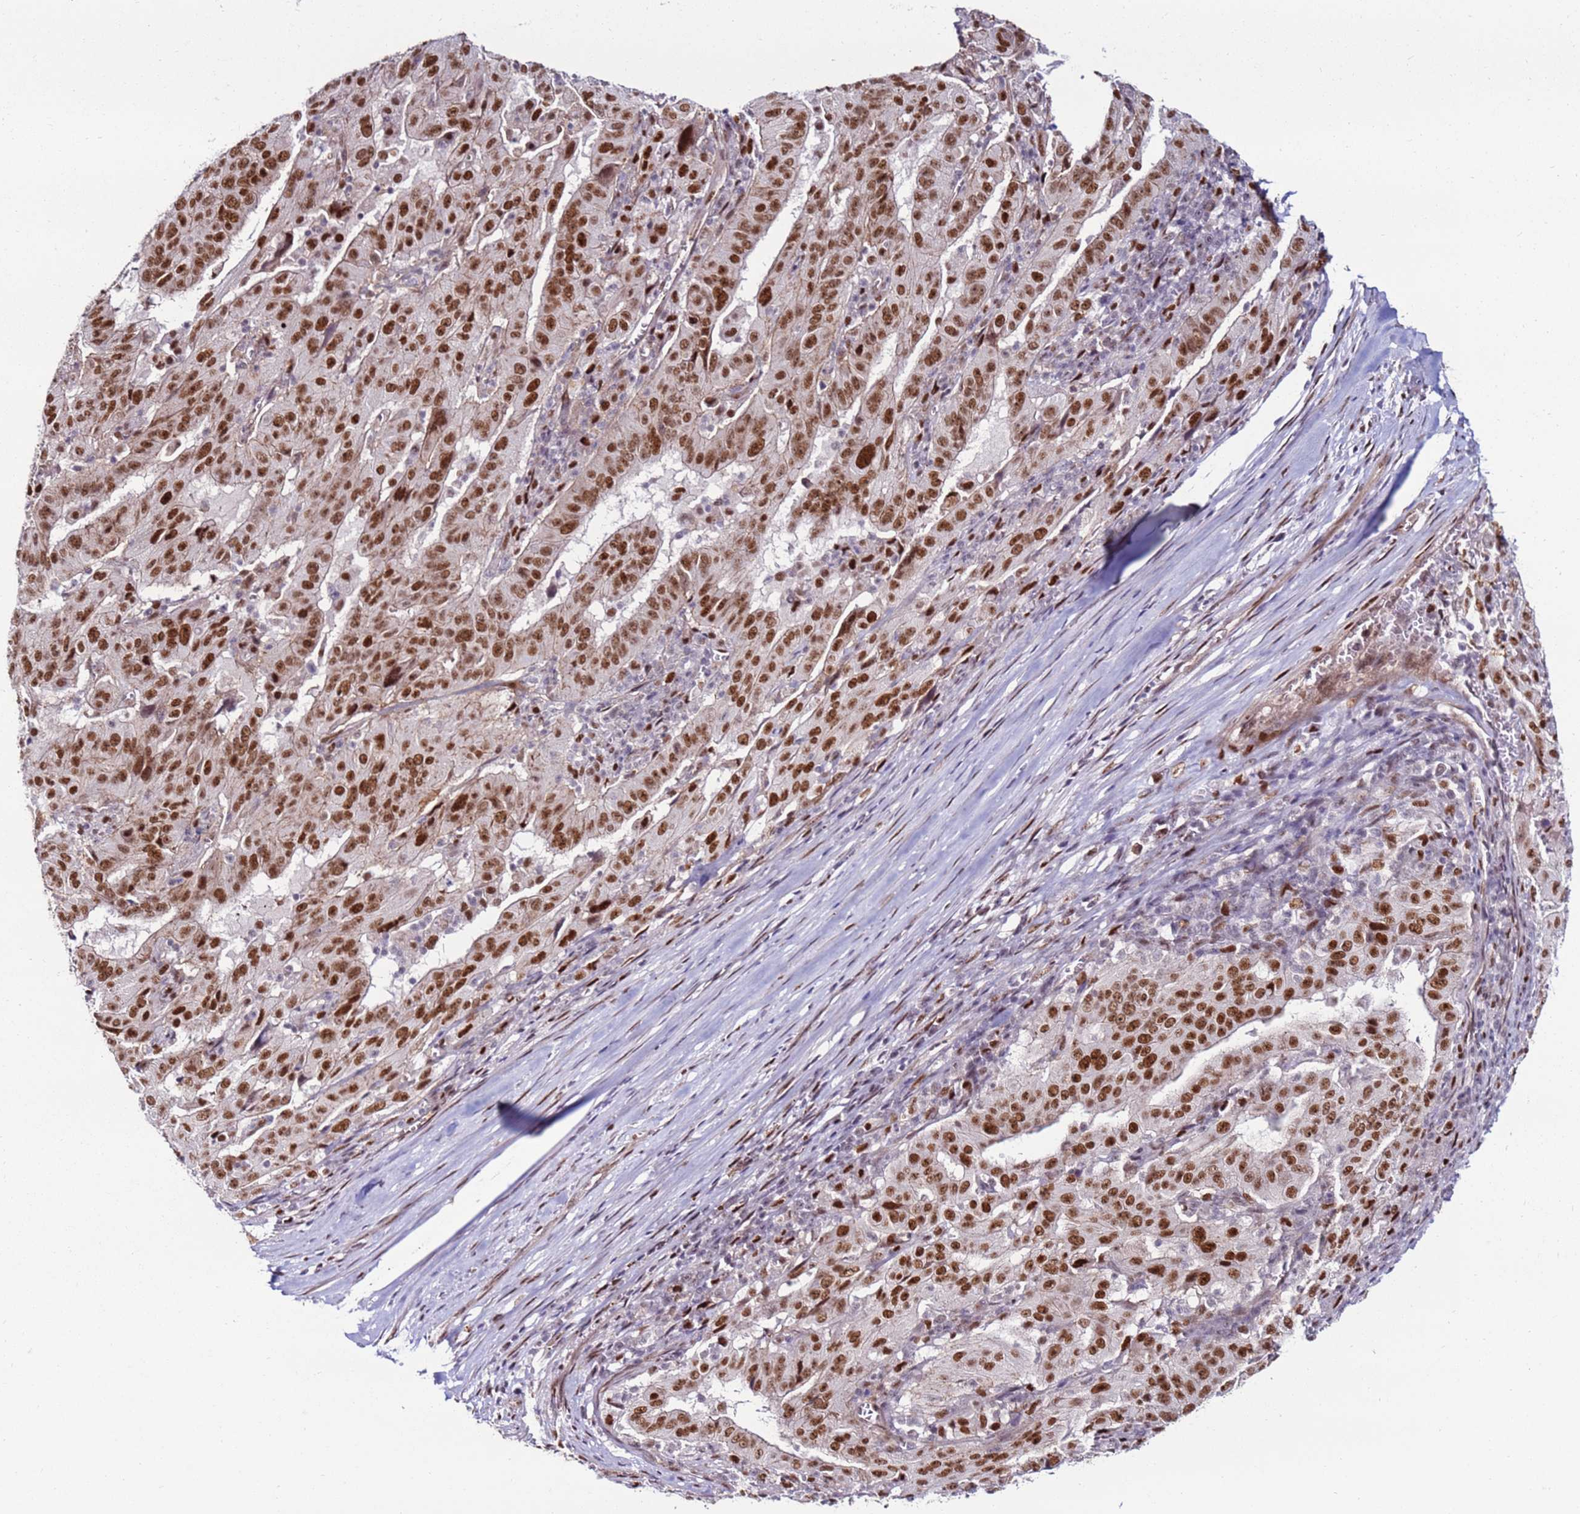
{"staining": {"intensity": "moderate", "quantity": ">75%", "location": "nuclear"}, "tissue": "pancreatic cancer", "cell_type": "Tumor cells", "image_type": "cancer", "snomed": [{"axis": "morphology", "description": "Adenocarcinoma, NOS"}, {"axis": "topography", "description": "Pancreas"}], "caption": "Immunohistochemistry of pancreatic adenocarcinoma shows medium levels of moderate nuclear staining in about >75% of tumor cells. (Stains: DAB in brown, nuclei in blue, Microscopy: brightfield microscopy at high magnification).", "gene": "KPNA4", "patient": {"sex": "male", "age": 63}}